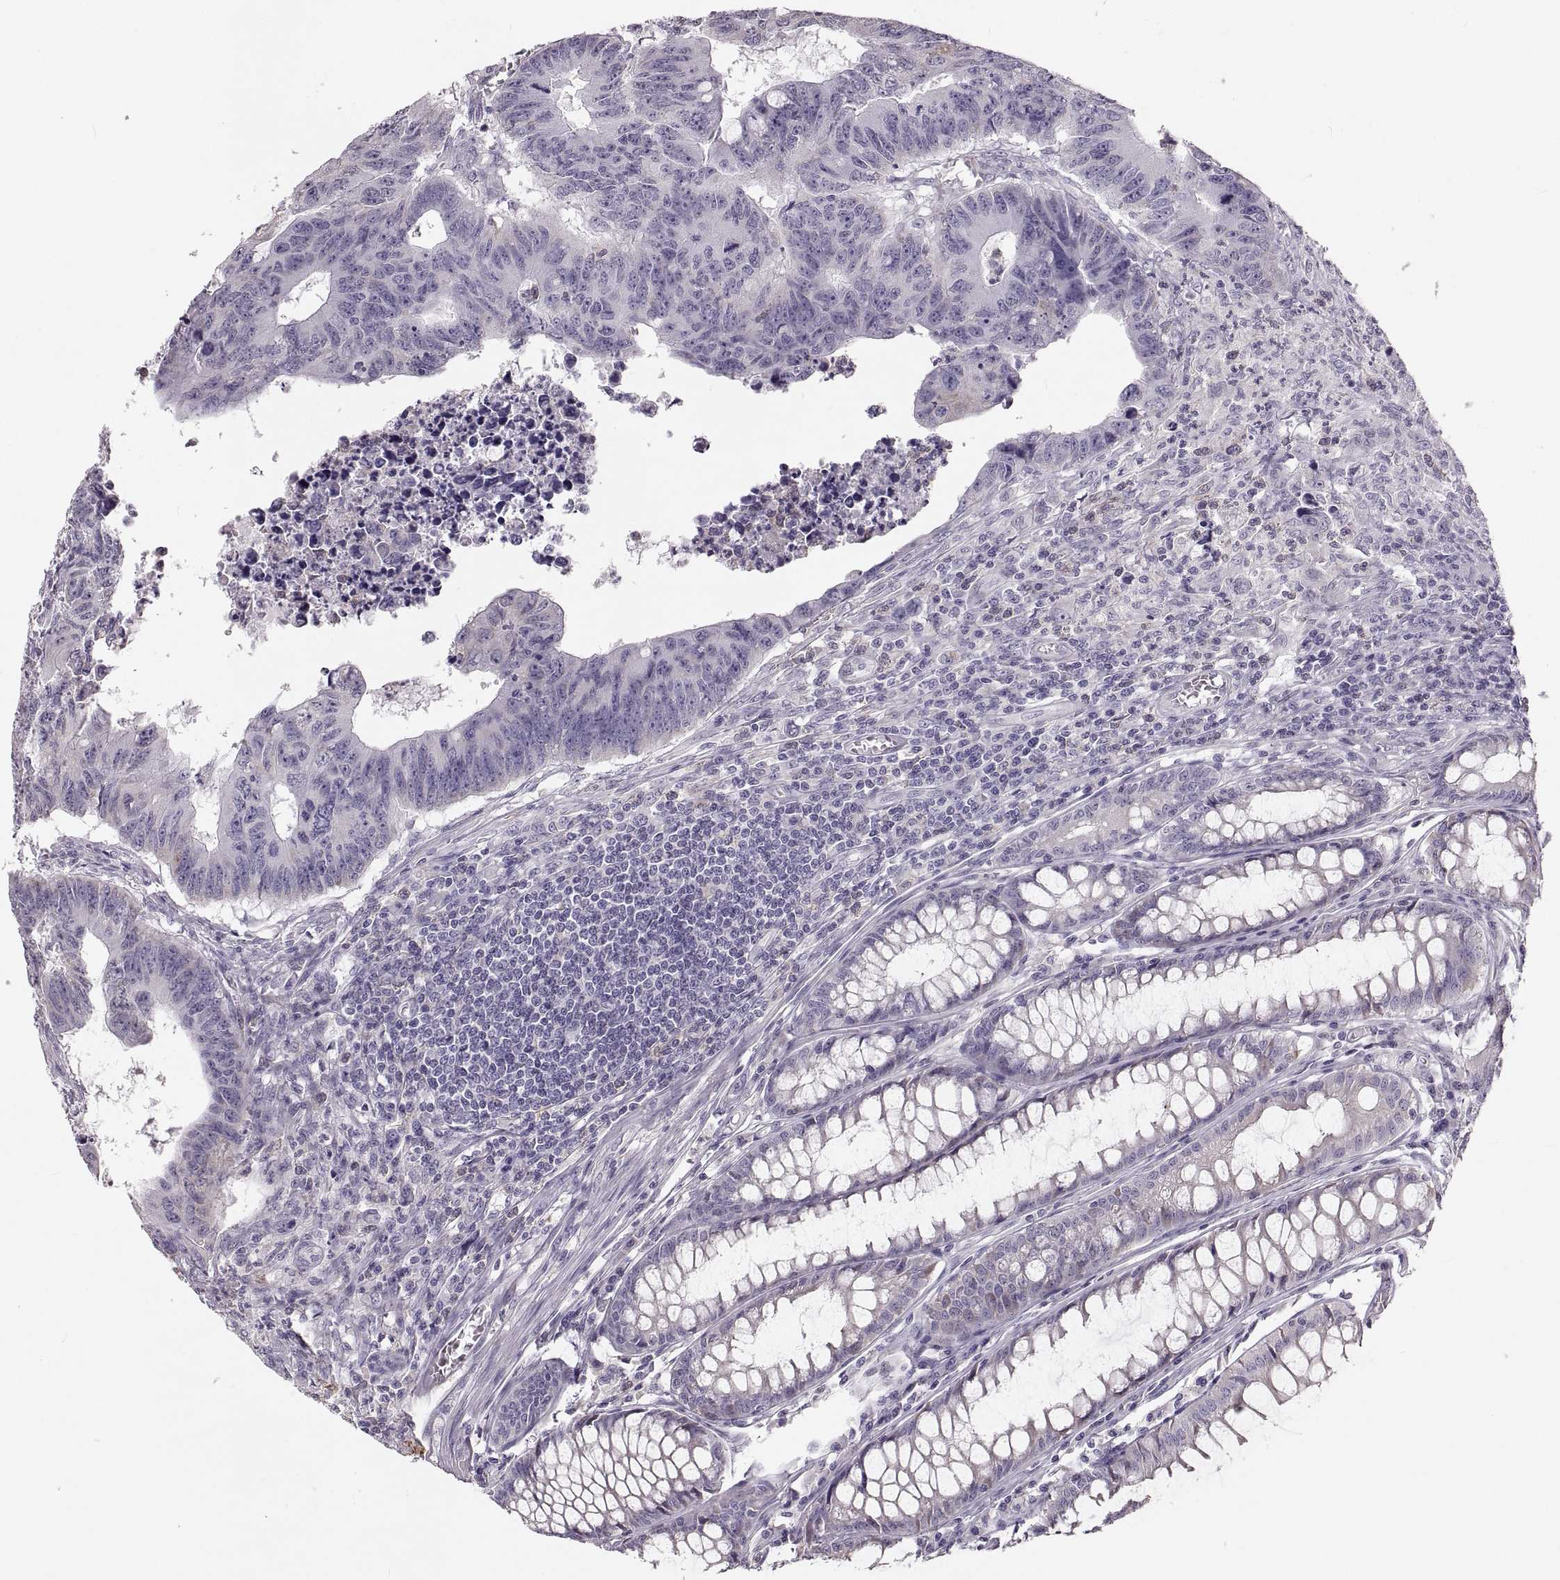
{"staining": {"intensity": "negative", "quantity": "none", "location": "none"}, "tissue": "colorectal cancer", "cell_type": "Tumor cells", "image_type": "cancer", "snomed": [{"axis": "morphology", "description": "Adenocarcinoma, NOS"}, {"axis": "topography", "description": "Rectum"}], "caption": "An image of colorectal cancer stained for a protein exhibits no brown staining in tumor cells.", "gene": "RUNDC3A", "patient": {"sex": "female", "age": 85}}